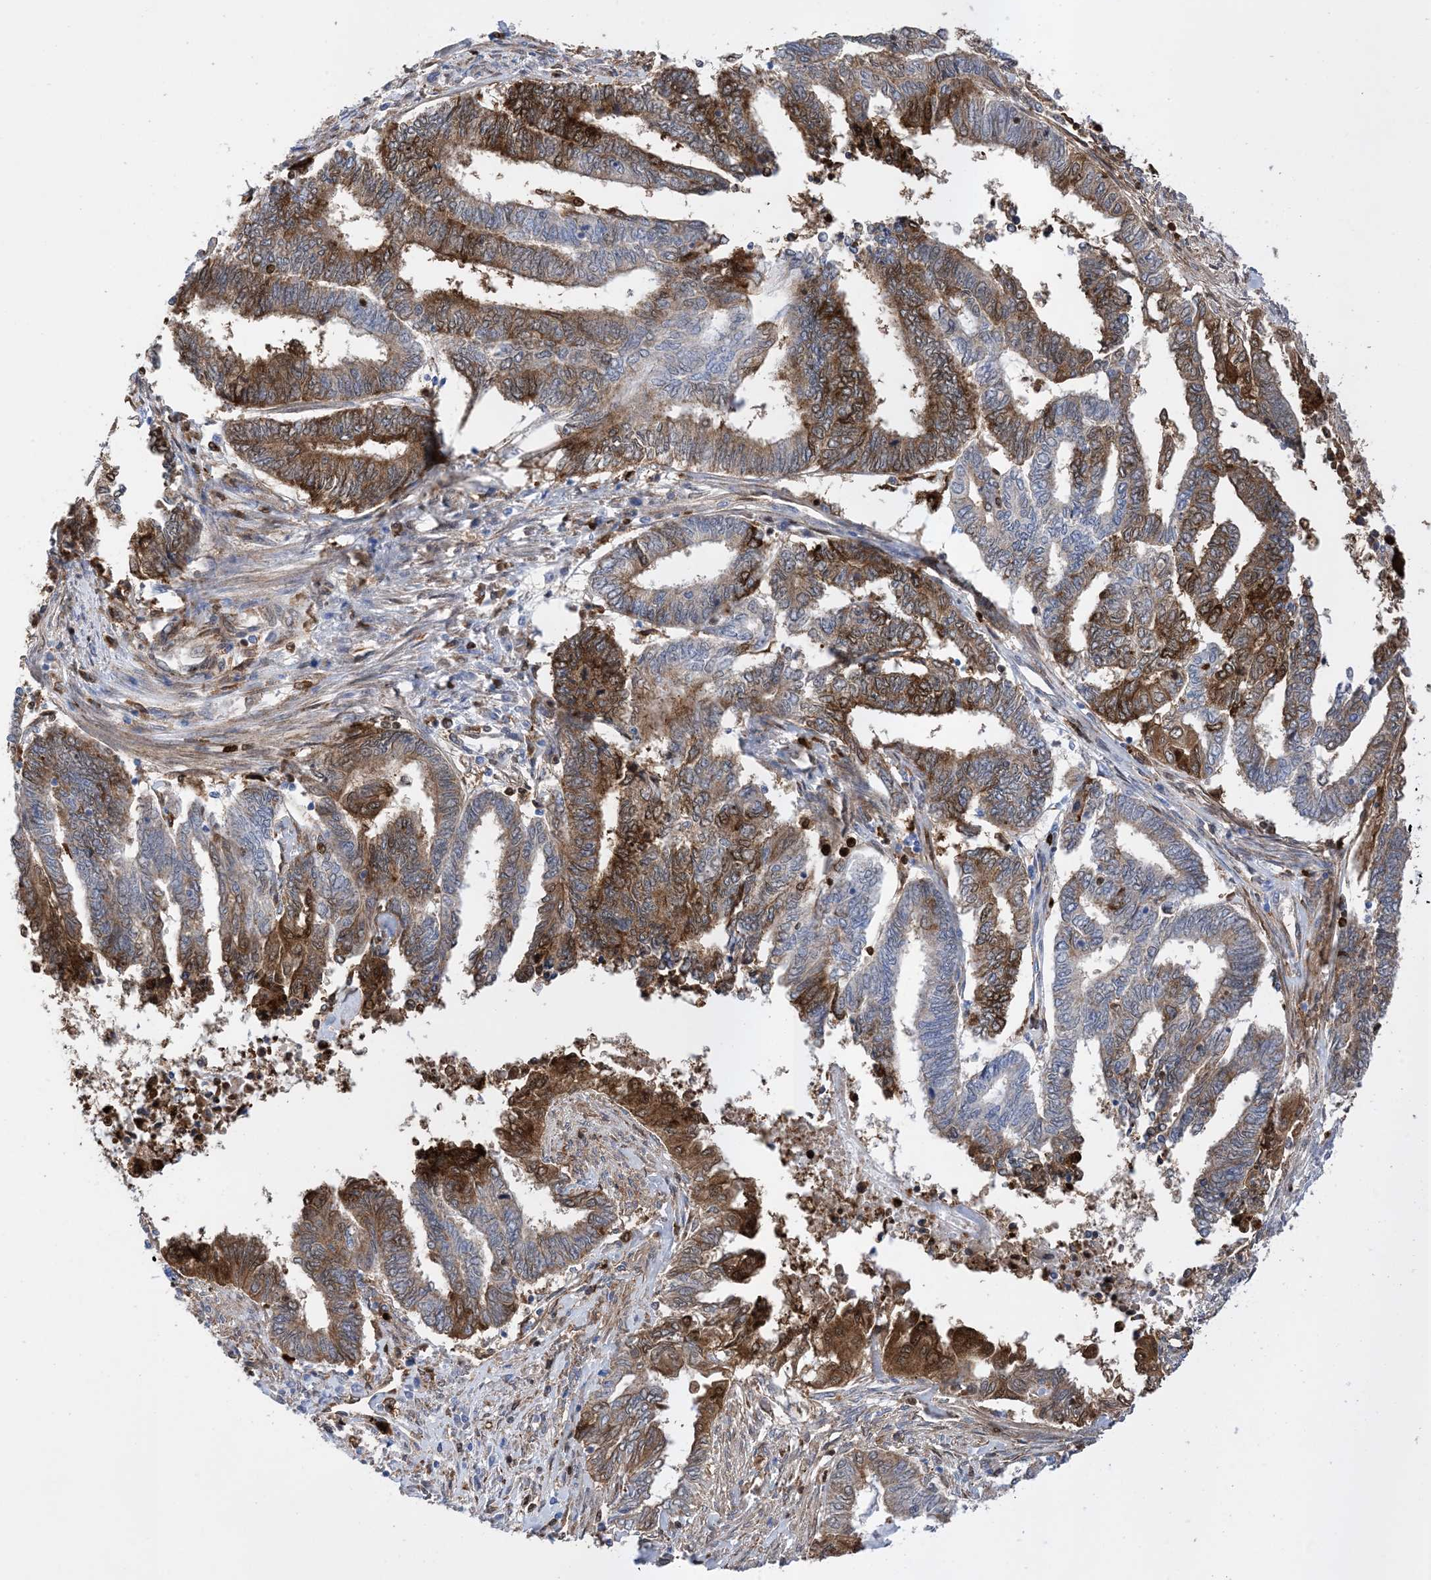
{"staining": {"intensity": "moderate", "quantity": ">75%", "location": "cytoplasmic/membranous"}, "tissue": "endometrial cancer", "cell_type": "Tumor cells", "image_type": "cancer", "snomed": [{"axis": "morphology", "description": "Adenocarcinoma, NOS"}, {"axis": "topography", "description": "Uterus"}, {"axis": "topography", "description": "Endometrium"}], "caption": "Approximately >75% of tumor cells in human endometrial adenocarcinoma show moderate cytoplasmic/membranous protein expression as visualized by brown immunohistochemical staining.", "gene": "ANXA1", "patient": {"sex": "female", "age": 70}}